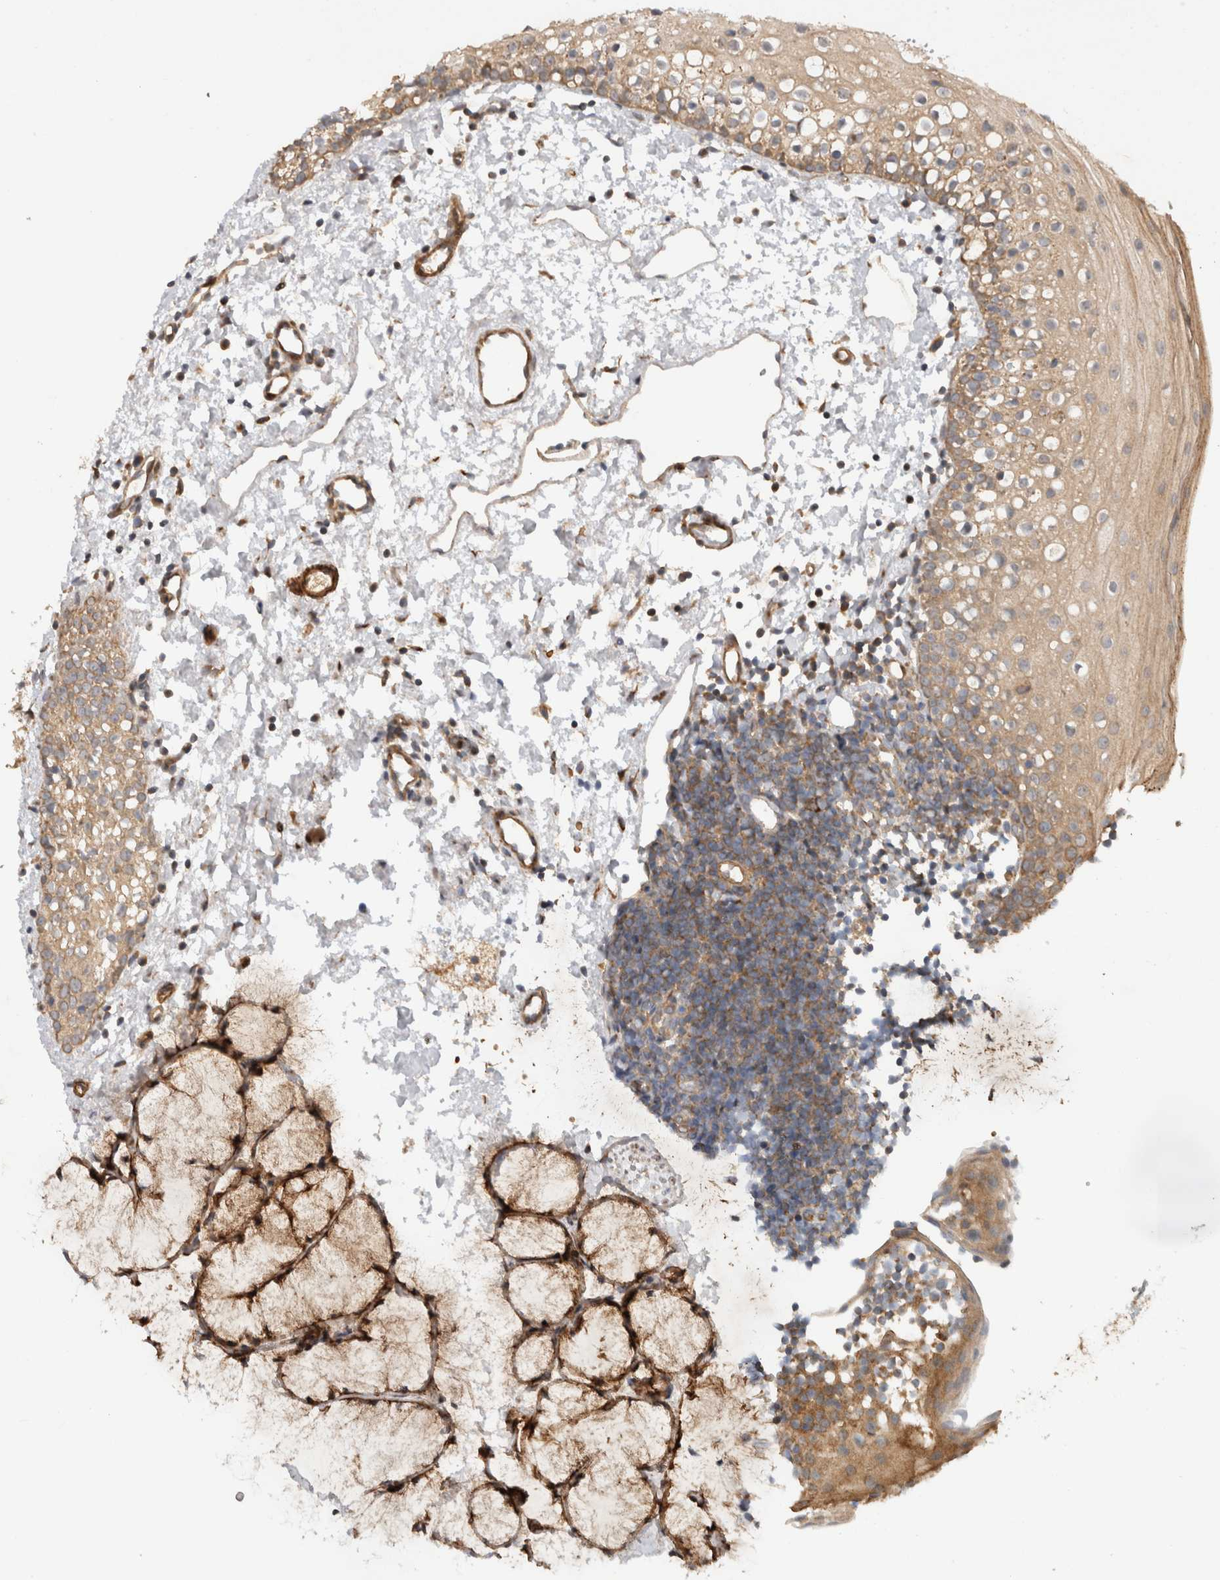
{"staining": {"intensity": "moderate", "quantity": "25%-75%", "location": "cytoplasmic/membranous"}, "tissue": "oral mucosa", "cell_type": "Squamous epithelial cells", "image_type": "normal", "snomed": [{"axis": "morphology", "description": "Normal tissue, NOS"}, {"axis": "topography", "description": "Oral tissue"}], "caption": "Protein analysis of normal oral mucosa shows moderate cytoplasmic/membranous expression in approximately 25%-75% of squamous epithelial cells.", "gene": "TUBD1", "patient": {"sex": "male", "age": 28}}